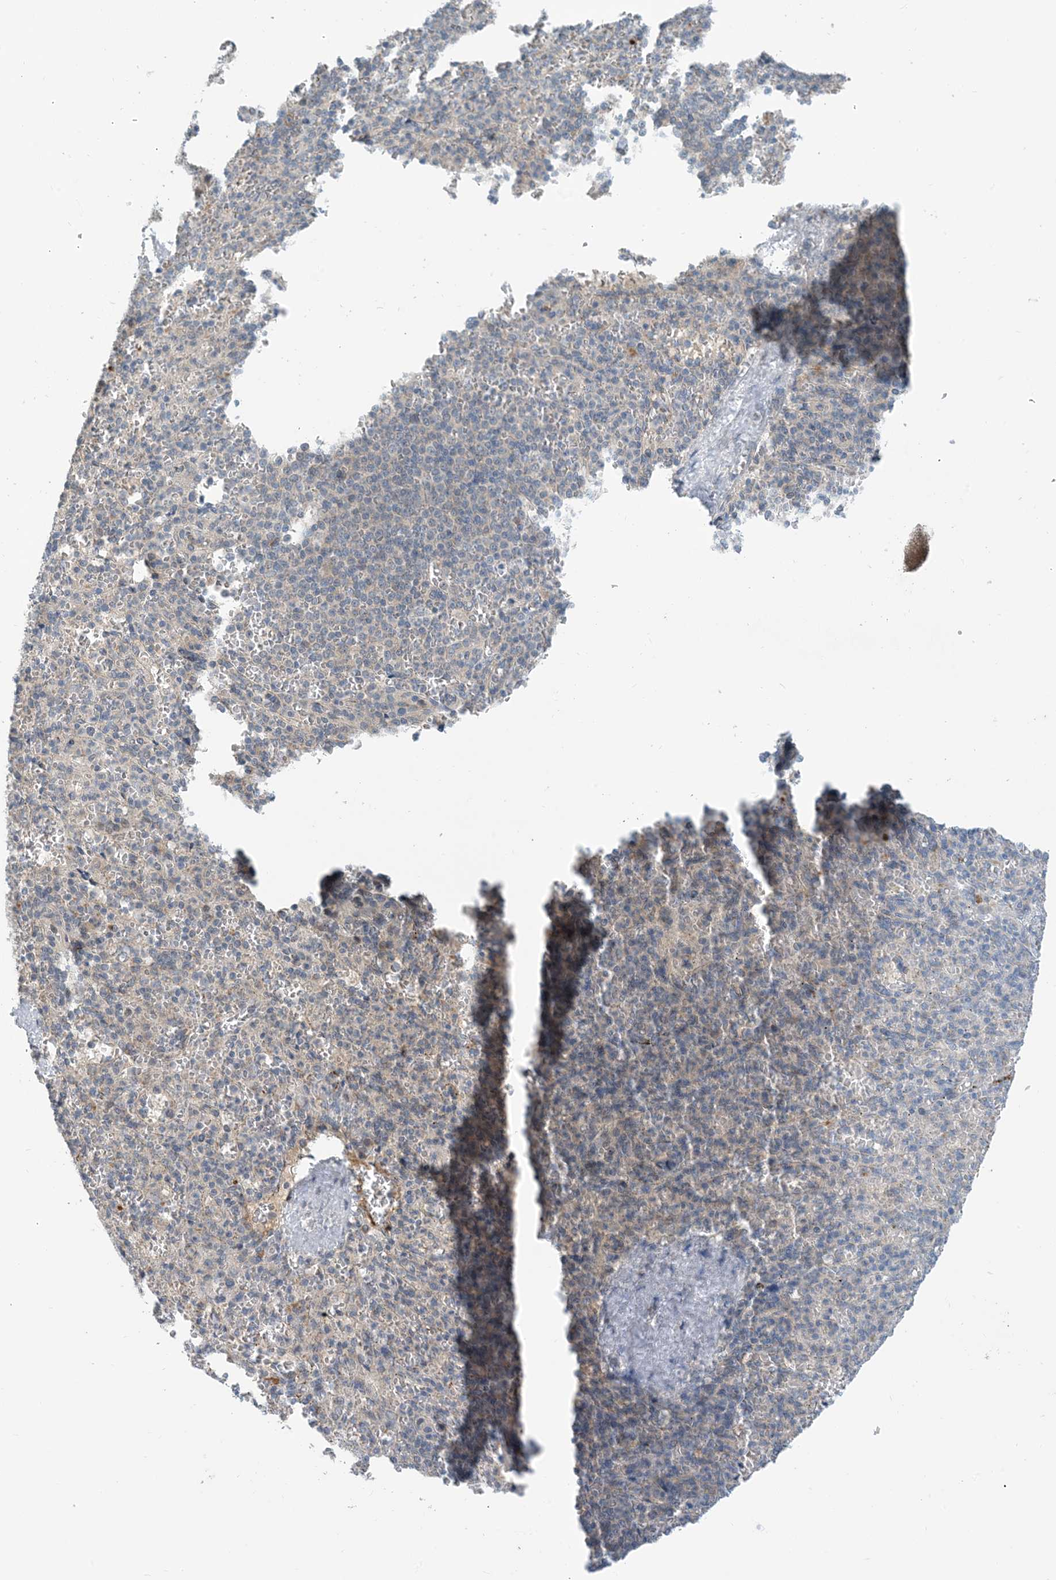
{"staining": {"intensity": "negative", "quantity": "none", "location": "none"}, "tissue": "spleen", "cell_type": "Cells in red pulp", "image_type": "normal", "snomed": [{"axis": "morphology", "description": "Normal tissue, NOS"}, {"axis": "topography", "description": "Spleen"}], "caption": "IHC of normal spleen demonstrates no positivity in cells in red pulp.", "gene": "TINAG", "patient": {"sex": "female", "age": 74}}